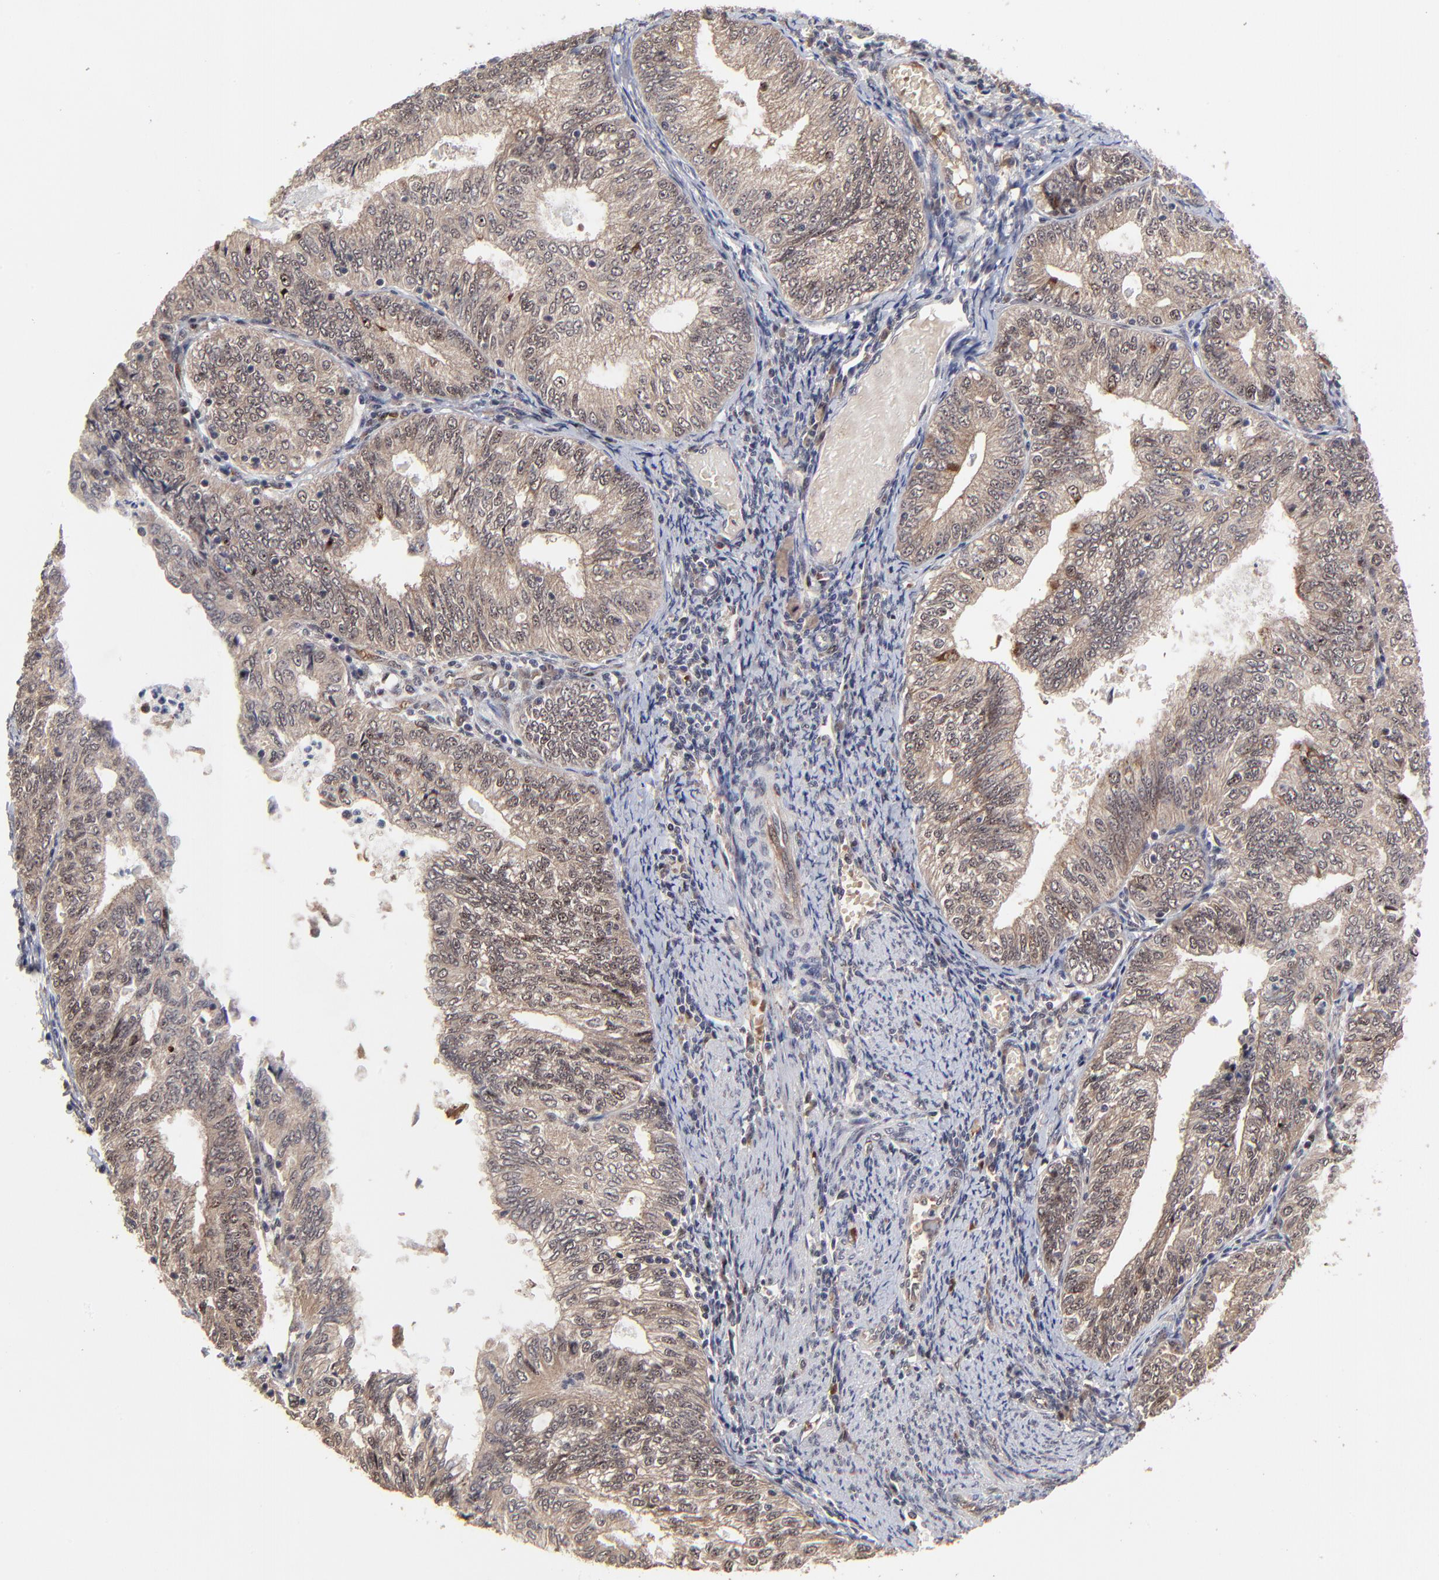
{"staining": {"intensity": "moderate", "quantity": ">75%", "location": "cytoplasmic/membranous"}, "tissue": "endometrial cancer", "cell_type": "Tumor cells", "image_type": "cancer", "snomed": [{"axis": "morphology", "description": "Adenocarcinoma, NOS"}, {"axis": "topography", "description": "Endometrium"}], "caption": "Endometrial adenocarcinoma tissue shows moderate cytoplasmic/membranous positivity in approximately >75% of tumor cells", "gene": "FRMD8", "patient": {"sex": "female", "age": 69}}